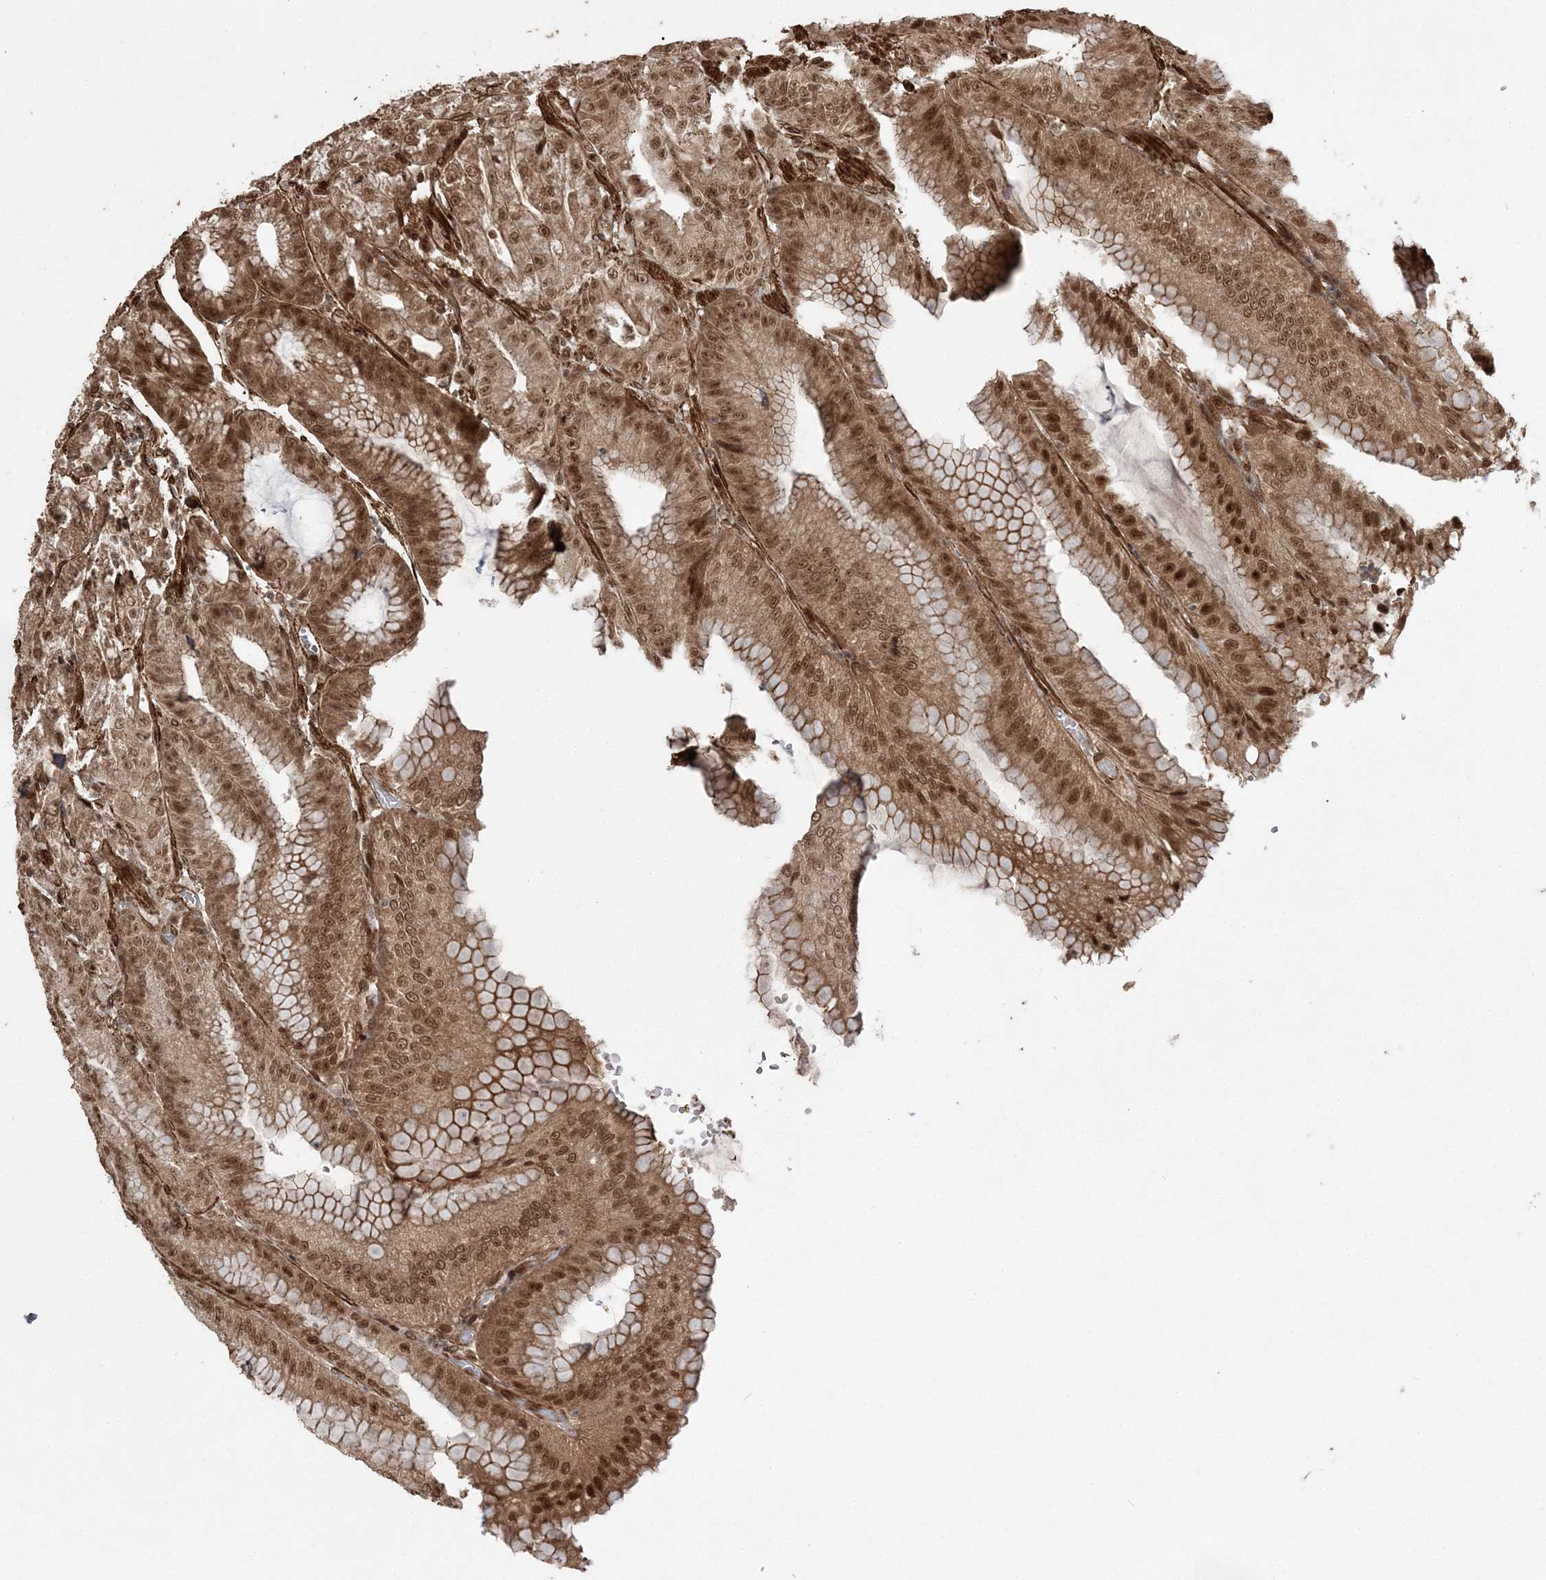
{"staining": {"intensity": "moderate", "quantity": ">75%", "location": "cytoplasmic/membranous,nuclear"}, "tissue": "stomach", "cell_type": "Glandular cells", "image_type": "normal", "snomed": [{"axis": "morphology", "description": "Normal tissue, NOS"}, {"axis": "topography", "description": "Stomach, upper"}, {"axis": "topography", "description": "Stomach, lower"}], "caption": "Moderate cytoplasmic/membranous,nuclear protein staining is identified in about >75% of glandular cells in stomach.", "gene": "ETAA1", "patient": {"sex": "male", "age": 71}}